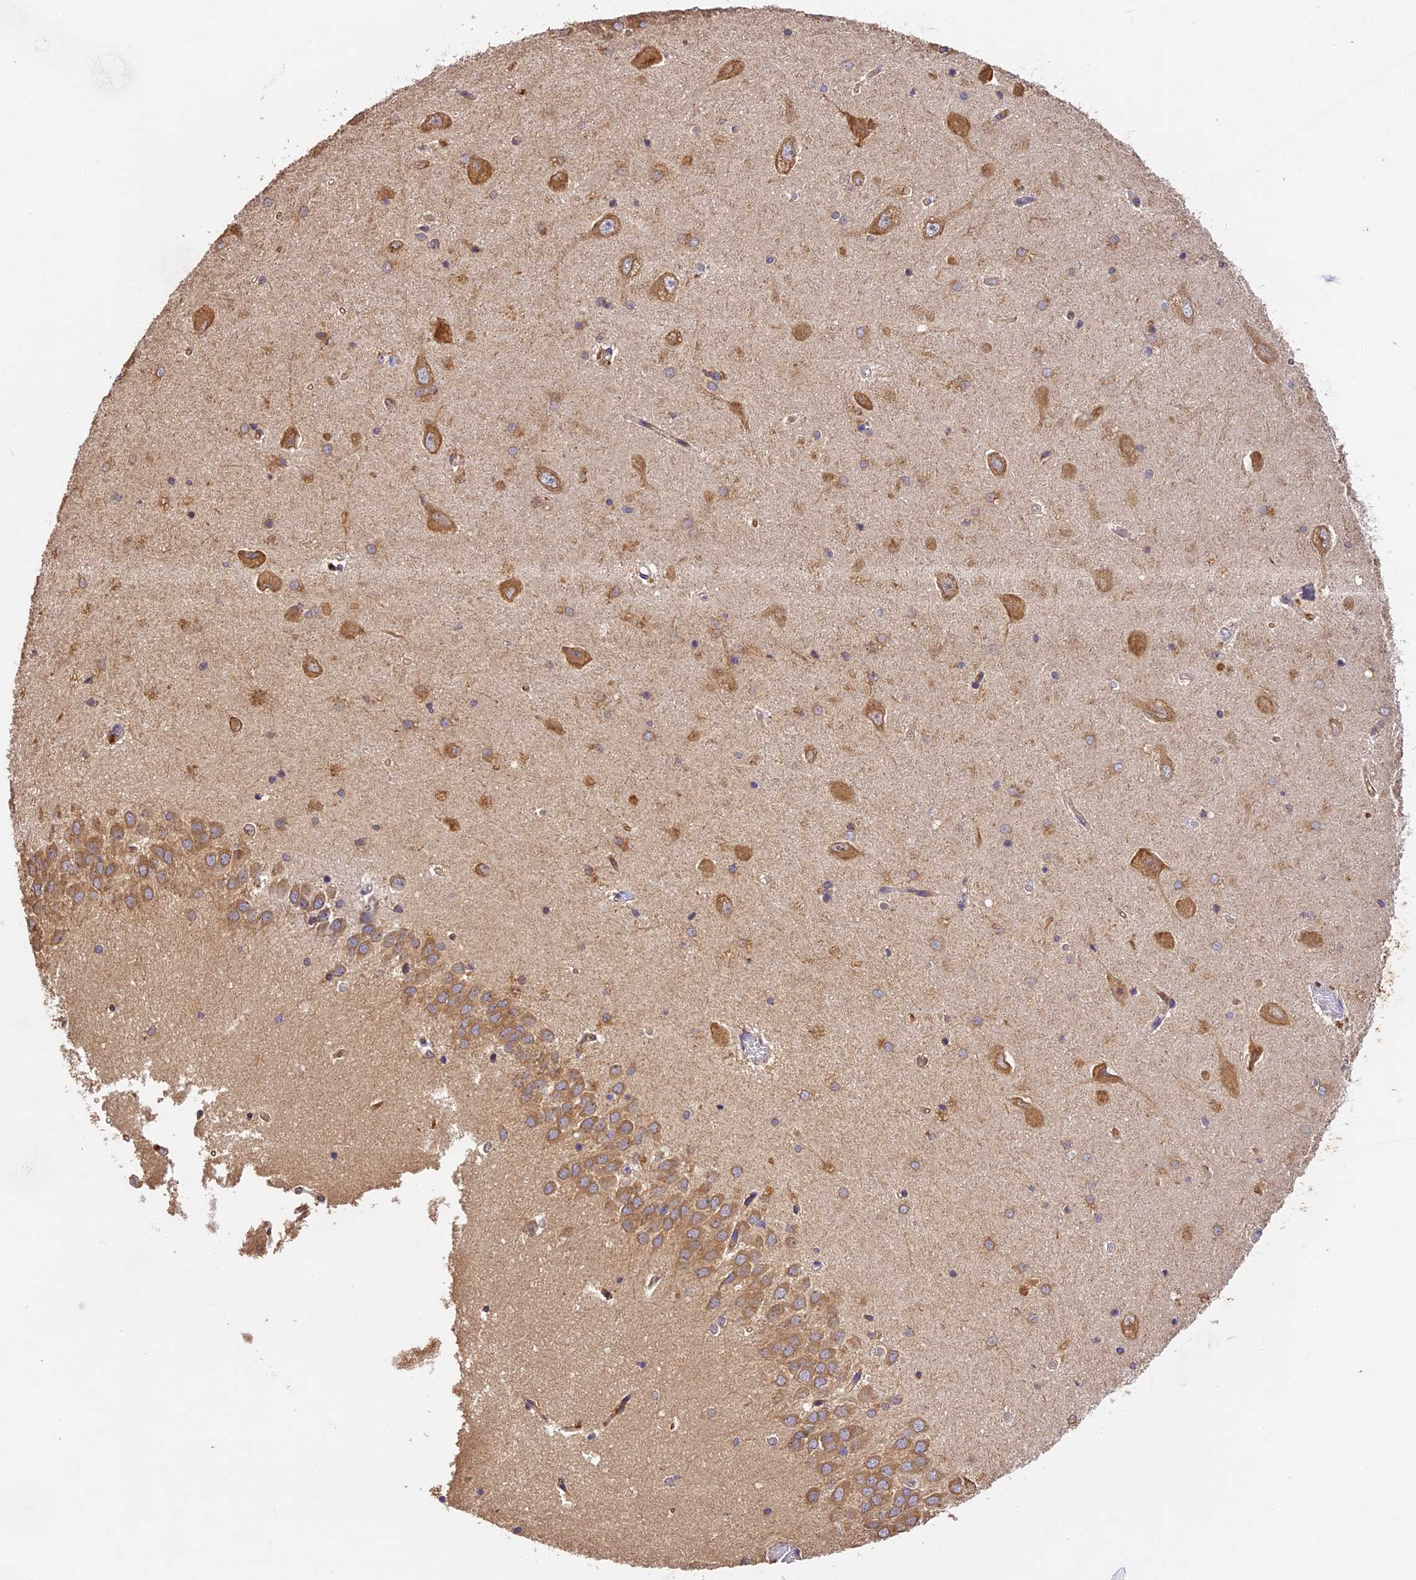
{"staining": {"intensity": "moderate", "quantity": "<25%", "location": "cytoplasmic/membranous"}, "tissue": "hippocampus", "cell_type": "Glial cells", "image_type": "normal", "snomed": [{"axis": "morphology", "description": "Normal tissue, NOS"}, {"axis": "topography", "description": "Hippocampus"}], "caption": "Immunohistochemistry of unremarkable human hippocampus reveals low levels of moderate cytoplasmic/membranous expression in approximately <25% of glial cells.", "gene": "BRAP", "patient": {"sex": "male", "age": 45}}